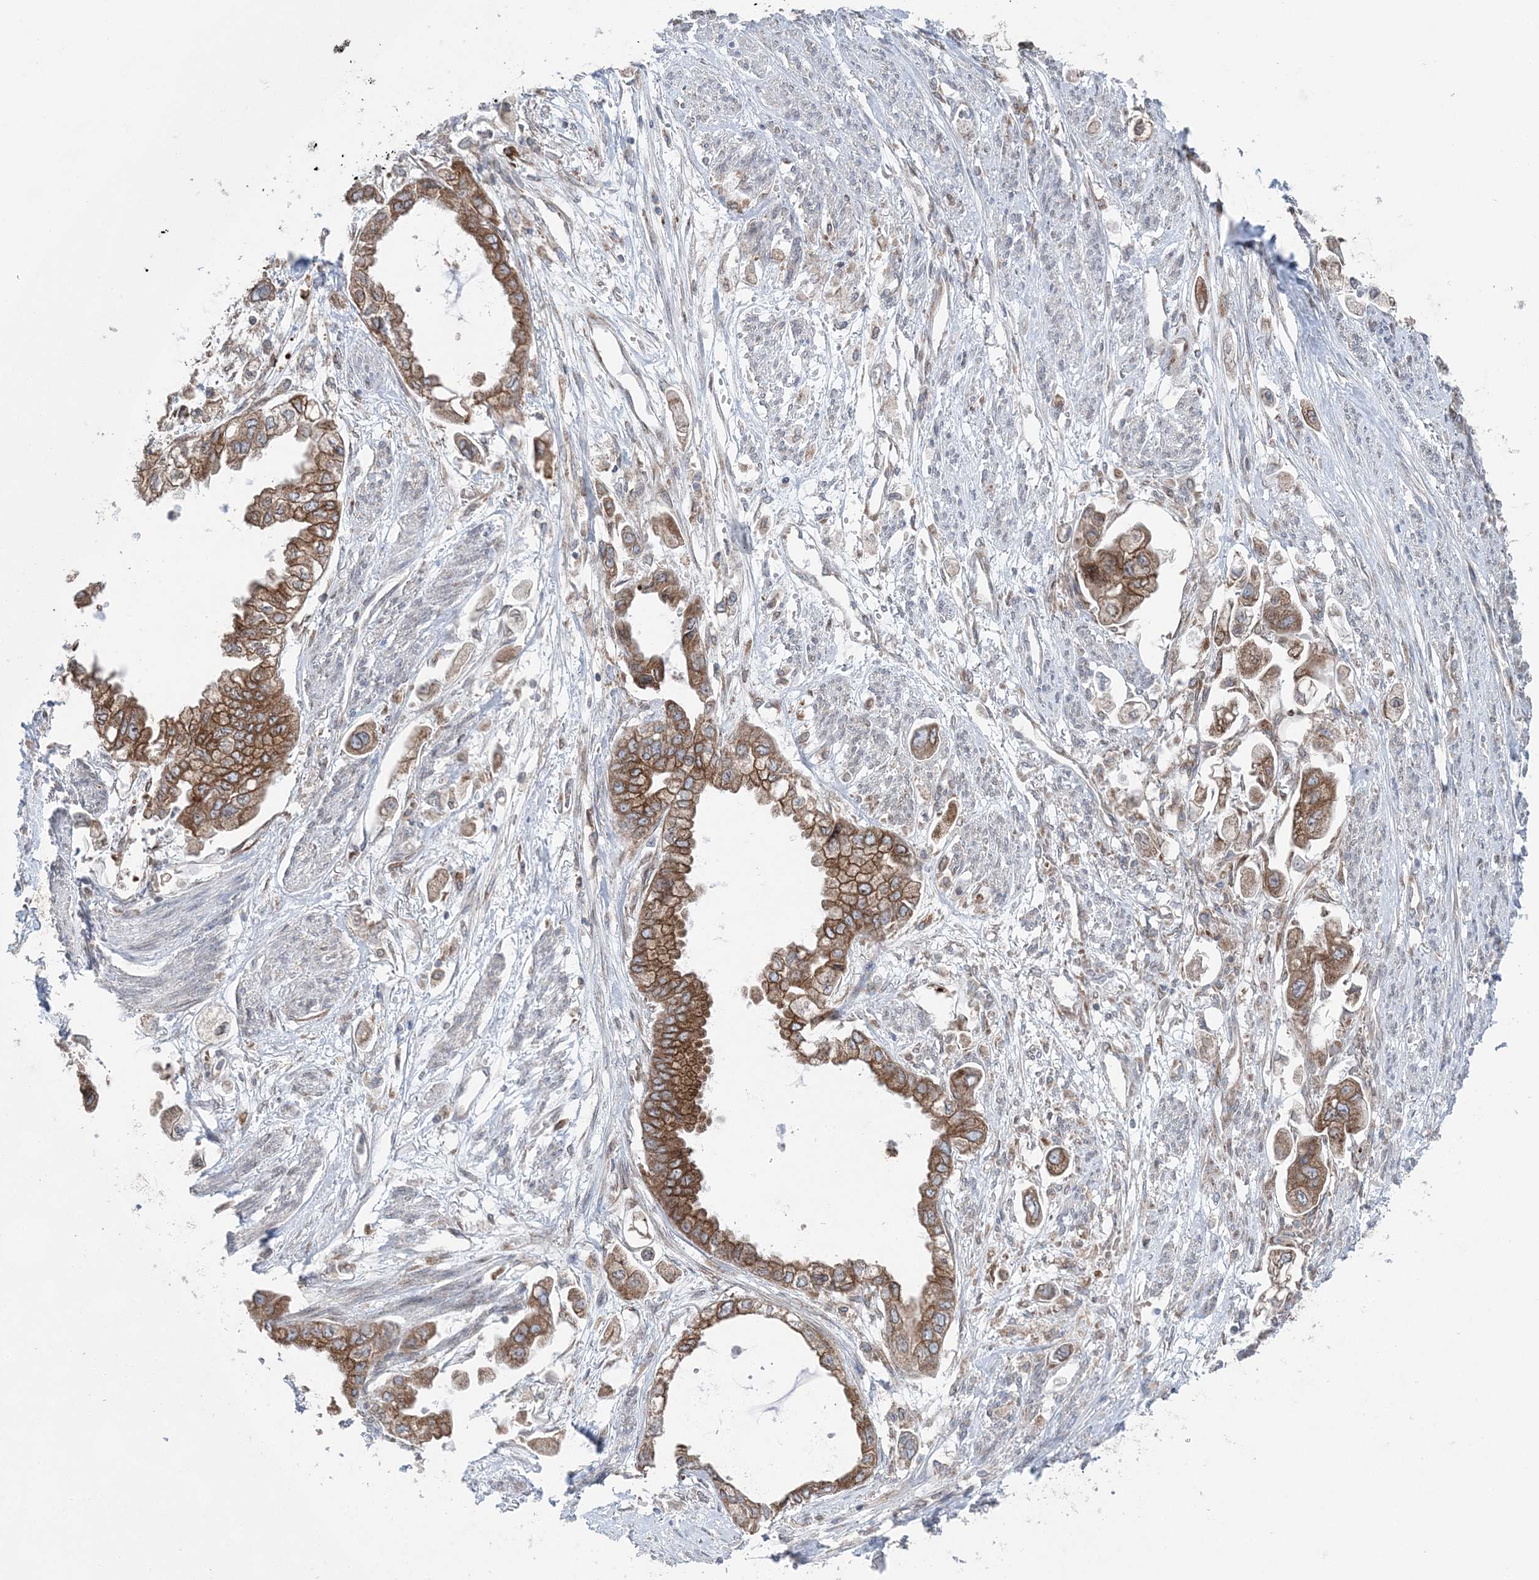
{"staining": {"intensity": "moderate", "quantity": ">75%", "location": "cytoplasmic/membranous"}, "tissue": "stomach cancer", "cell_type": "Tumor cells", "image_type": "cancer", "snomed": [{"axis": "morphology", "description": "Adenocarcinoma, NOS"}, {"axis": "topography", "description": "Stomach"}], "caption": "This is an image of immunohistochemistry (IHC) staining of stomach cancer, which shows moderate expression in the cytoplasmic/membranous of tumor cells.", "gene": "TMED10", "patient": {"sex": "male", "age": 62}}